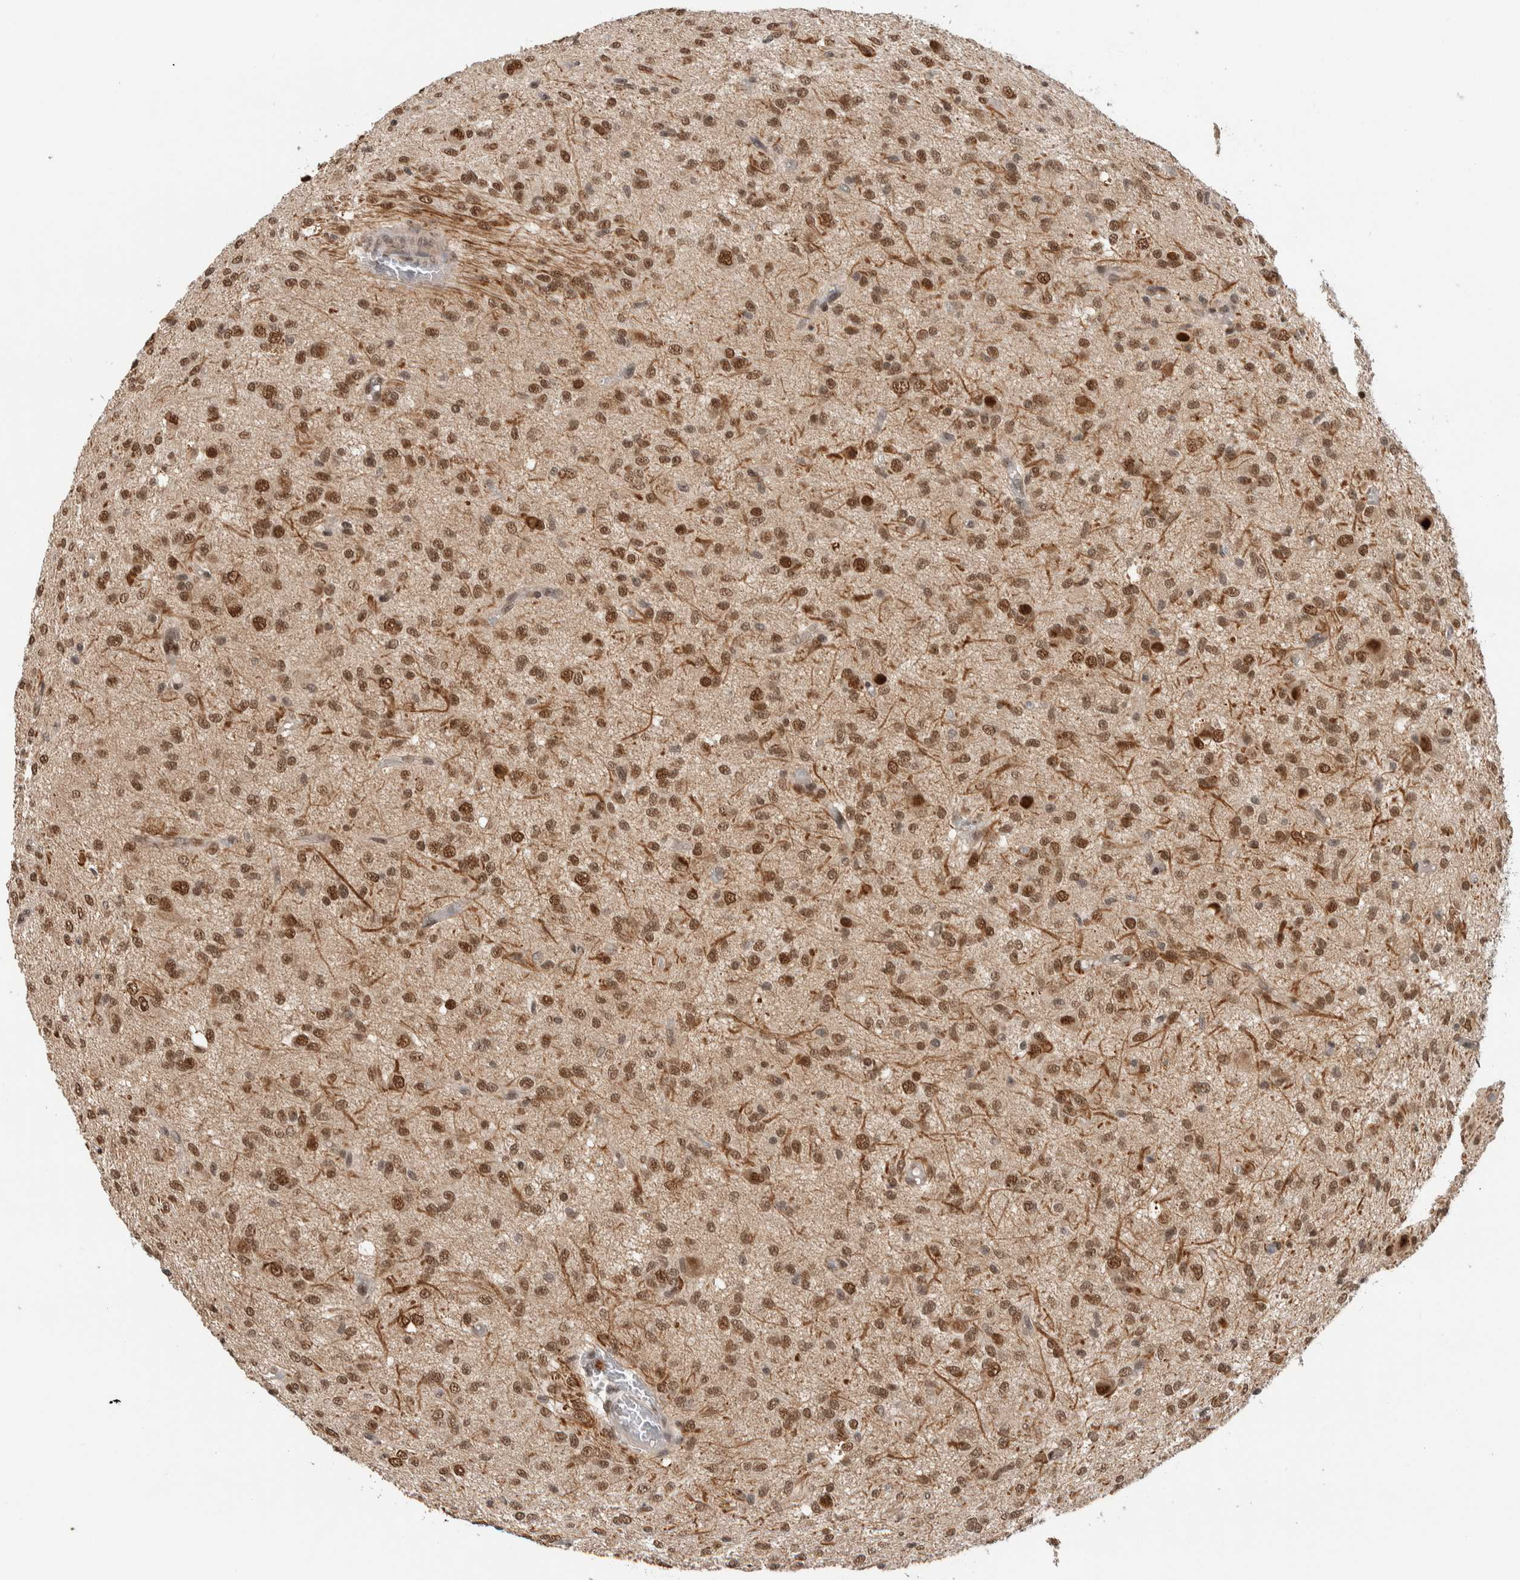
{"staining": {"intensity": "moderate", "quantity": ">75%", "location": "nuclear"}, "tissue": "glioma", "cell_type": "Tumor cells", "image_type": "cancer", "snomed": [{"axis": "morphology", "description": "Glioma, malignant, High grade"}, {"axis": "topography", "description": "Brain"}], "caption": "The micrograph reveals a brown stain indicating the presence of a protein in the nuclear of tumor cells in glioma.", "gene": "TNRC18", "patient": {"sex": "female", "age": 59}}